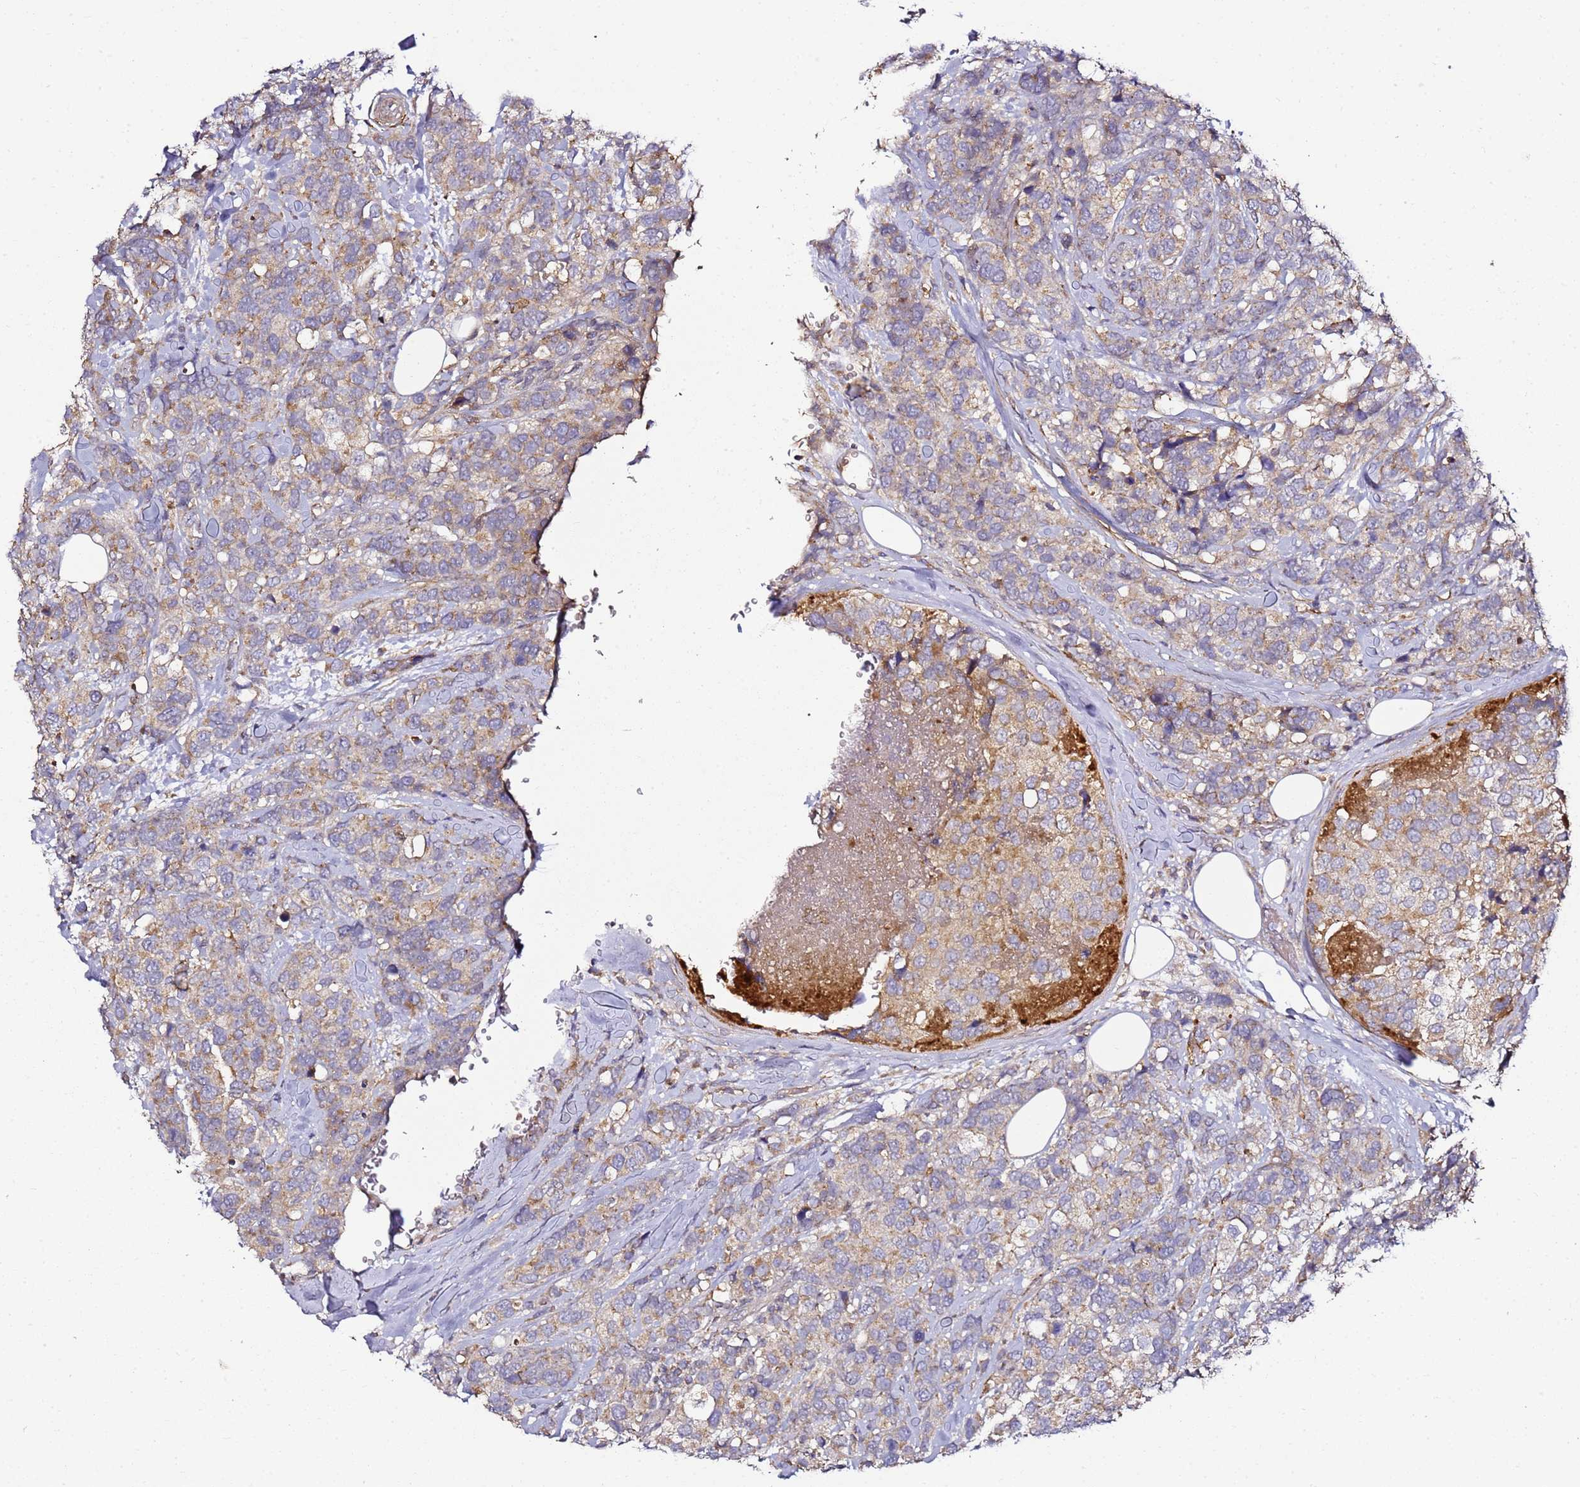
{"staining": {"intensity": "weak", "quantity": "25%-75%", "location": "cytoplasmic/membranous"}, "tissue": "breast cancer", "cell_type": "Tumor cells", "image_type": "cancer", "snomed": [{"axis": "morphology", "description": "Lobular carcinoma"}, {"axis": "topography", "description": "Breast"}], "caption": "Brown immunohistochemical staining in human breast lobular carcinoma demonstrates weak cytoplasmic/membranous staining in approximately 25%-75% of tumor cells. Immunohistochemistry stains the protein of interest in brown and the nuclei are stained blue.", "gene": "KRTAP21-3", "patient": {"sex": "female", "age": 59}}